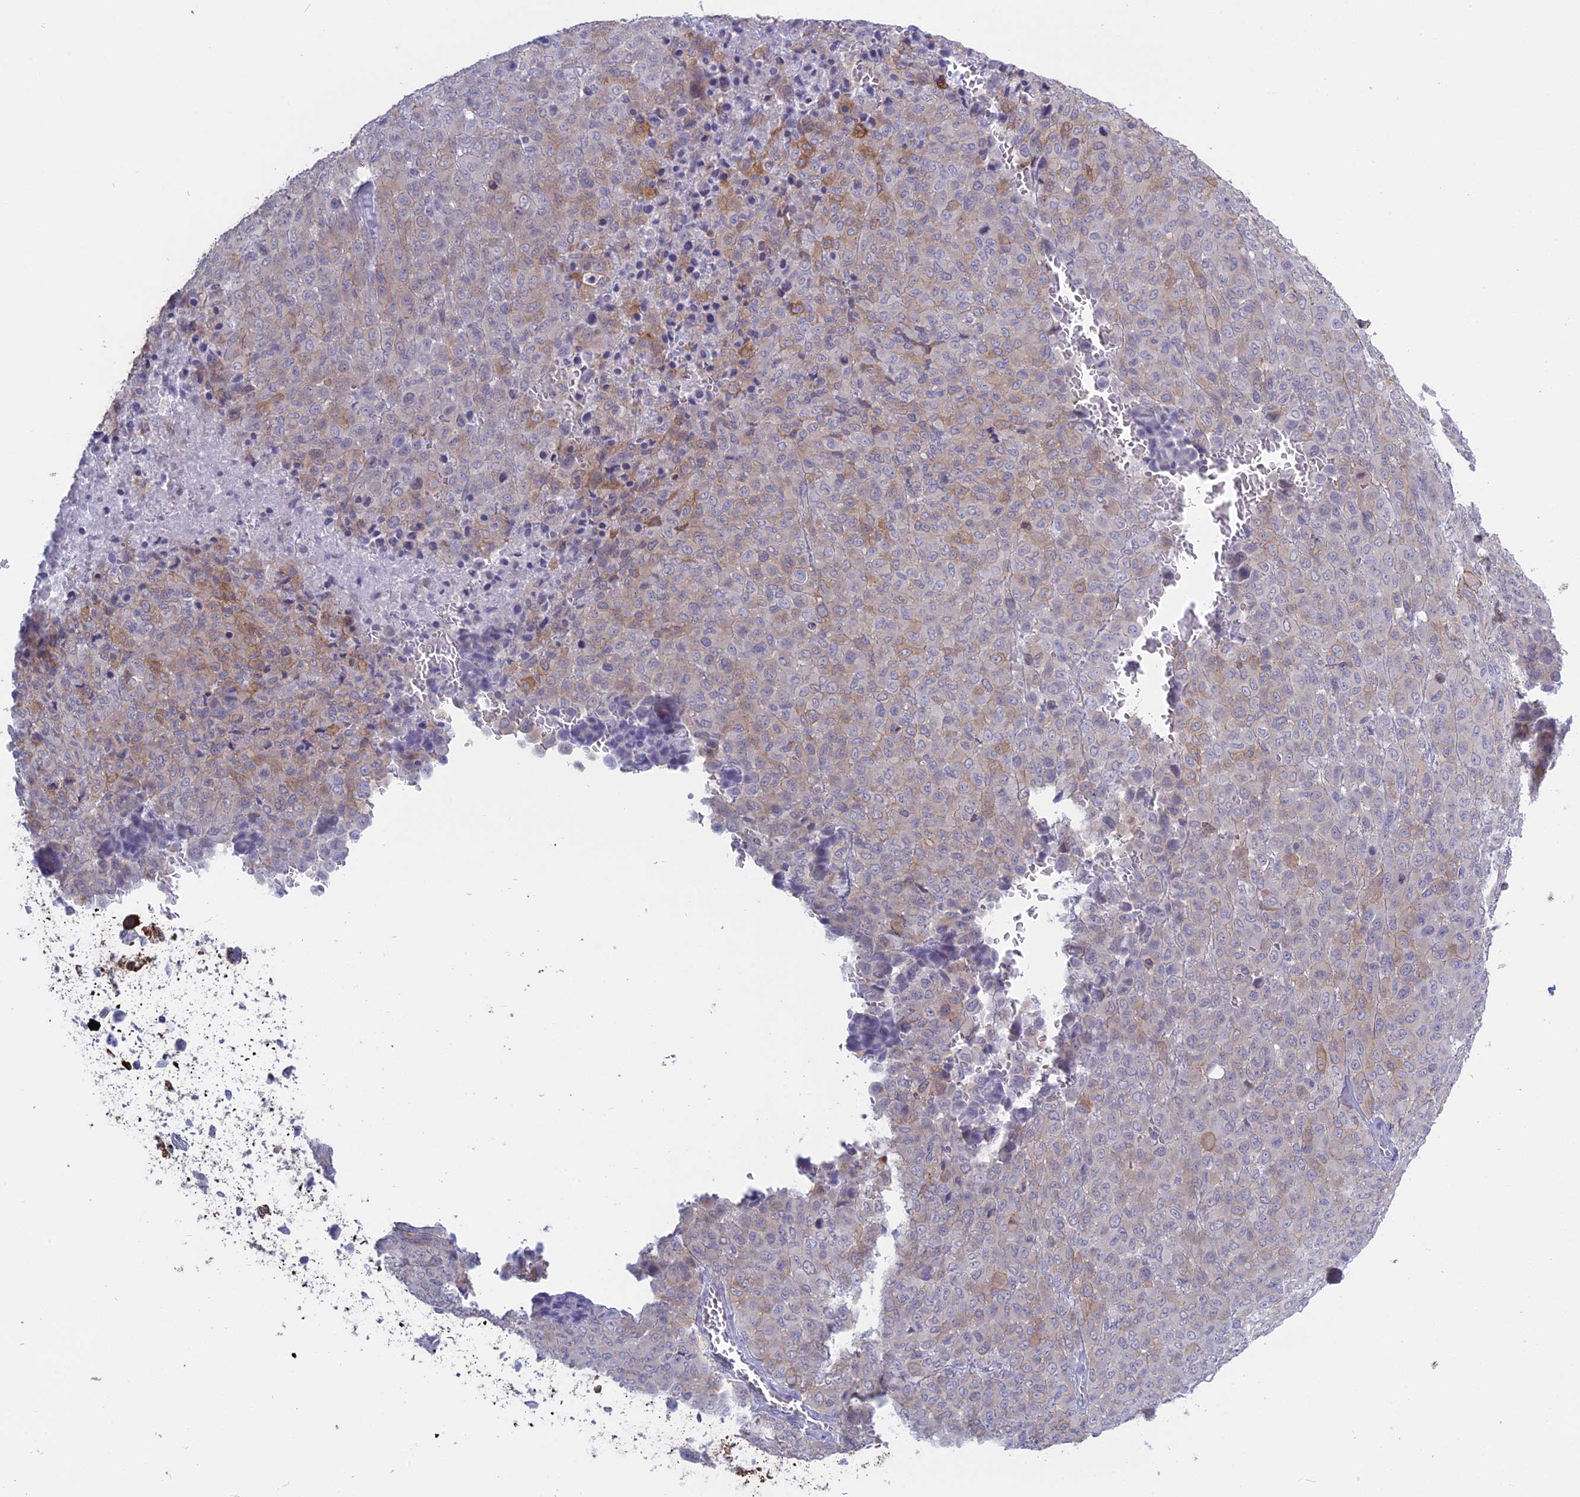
{"staining": {"intensity": "moderate", "quantity": "<25%", "location": "cytoplasmic/membranous"}, "tissue": "melanoma", "cell_type": "Tumor cells", "image_type": "cancer", "snomed": [{"axis": "morphology", "description": "Malignant melanoma, Metastatic site"}, {"axis": "topography", "description": "Skin"}], "caption": "About <25% of tumor cells in malignant melanoma (metastatic site) display moderate cytoplasmic/membranous protein staining as visualized by brown immunohistochemical staining.", "gene": "MYO5B", "patient": {"sex": "female", "age": 81}}